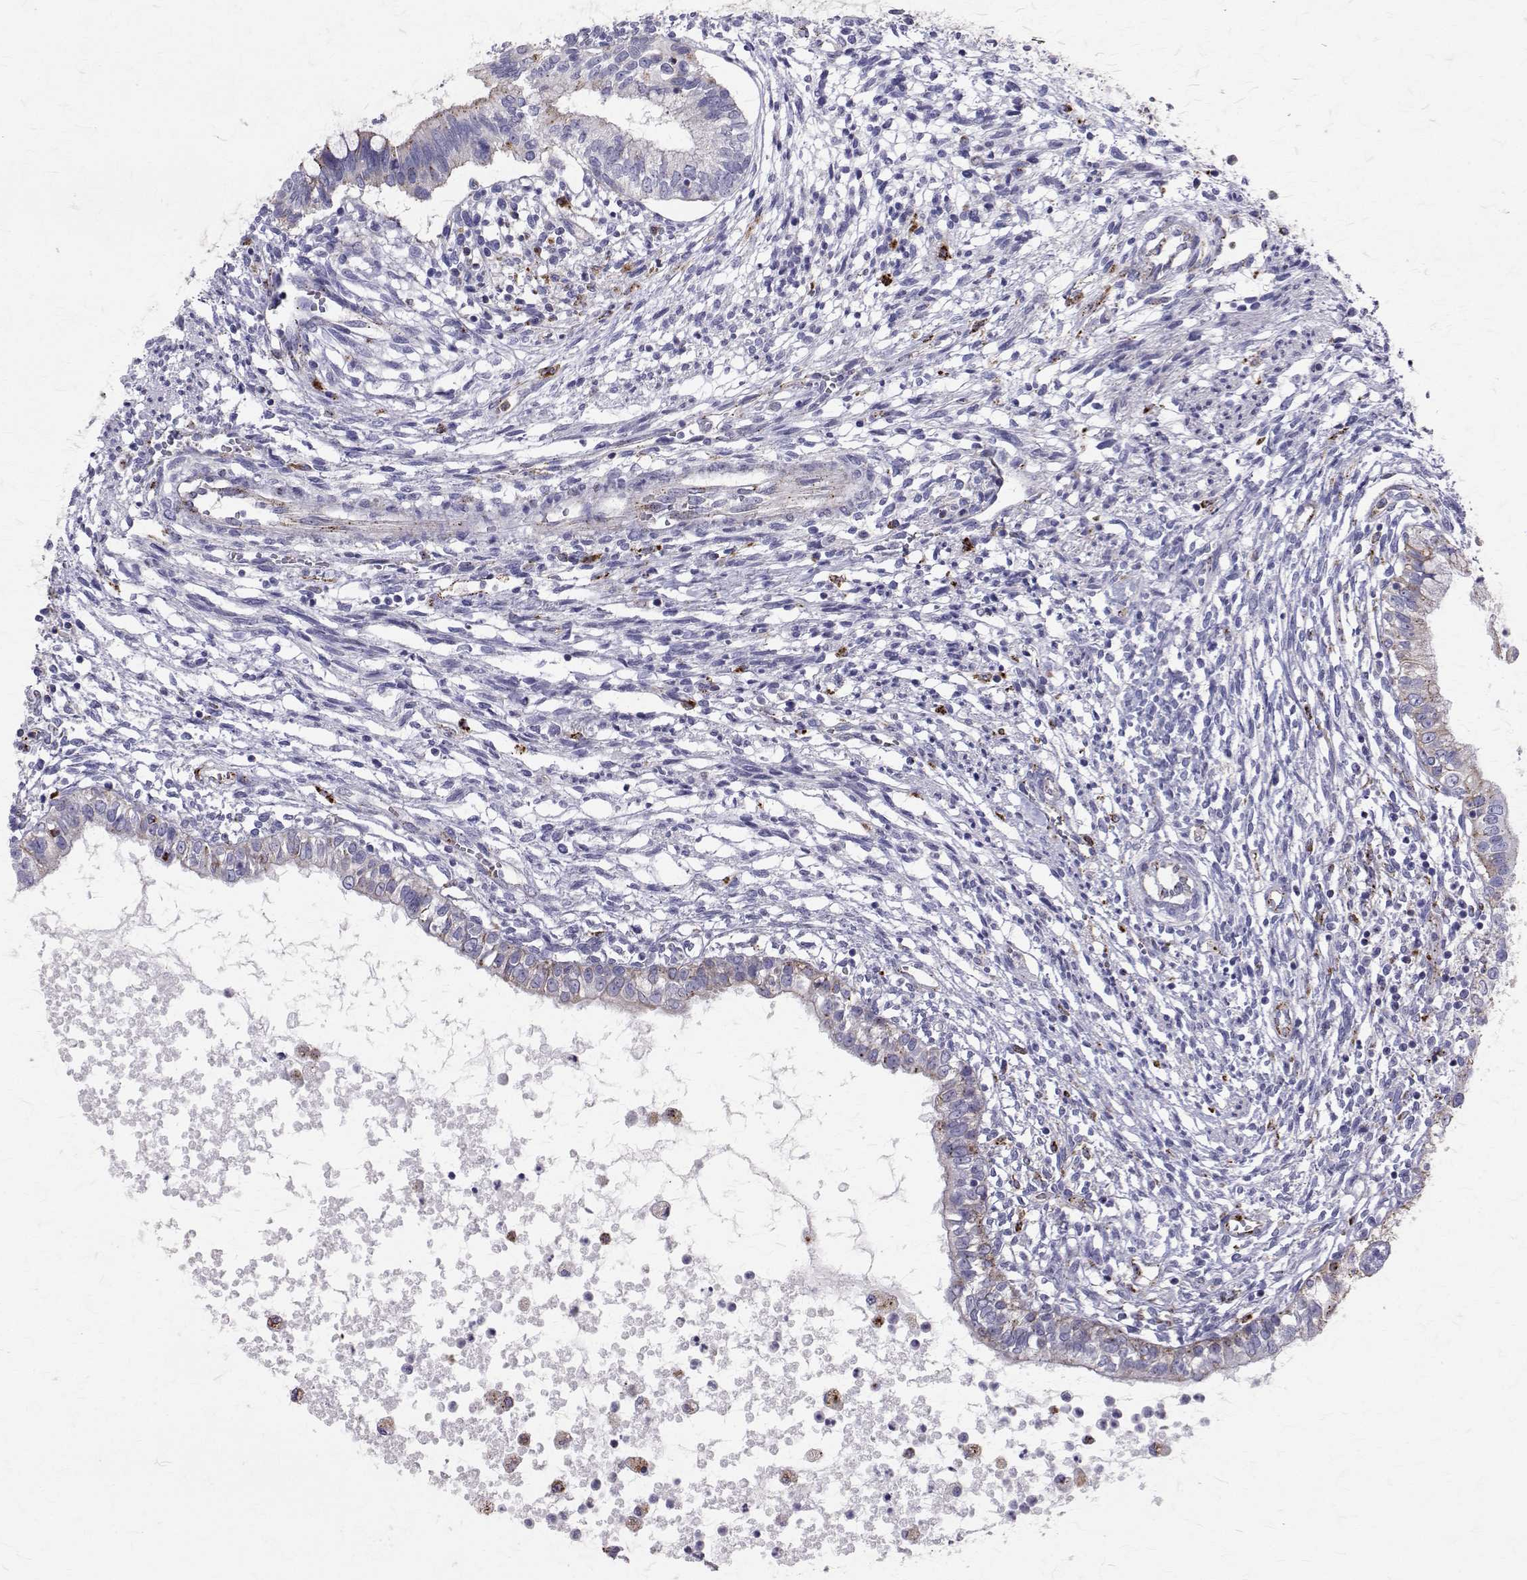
{"staining": {"intensity": "negative", "quantity": "none", "location": "none"}, "tissue": "testis cancer", "cell_type": "Tumor cells", "image_type": "cancer", "snomed": [{"axis": "morphology", "description": "Carcinoma, Embryonal, NOS"}, {"axis": "topography", "description": "Testis"}], "caption": "Immunohistochemistry micrograph of testis embryonal carcinoma stained for a protein (brown), which demonstrates no staining in tumor cells.", "gene": "TPP1", "patient": {"sex": "male", "age": 37}}